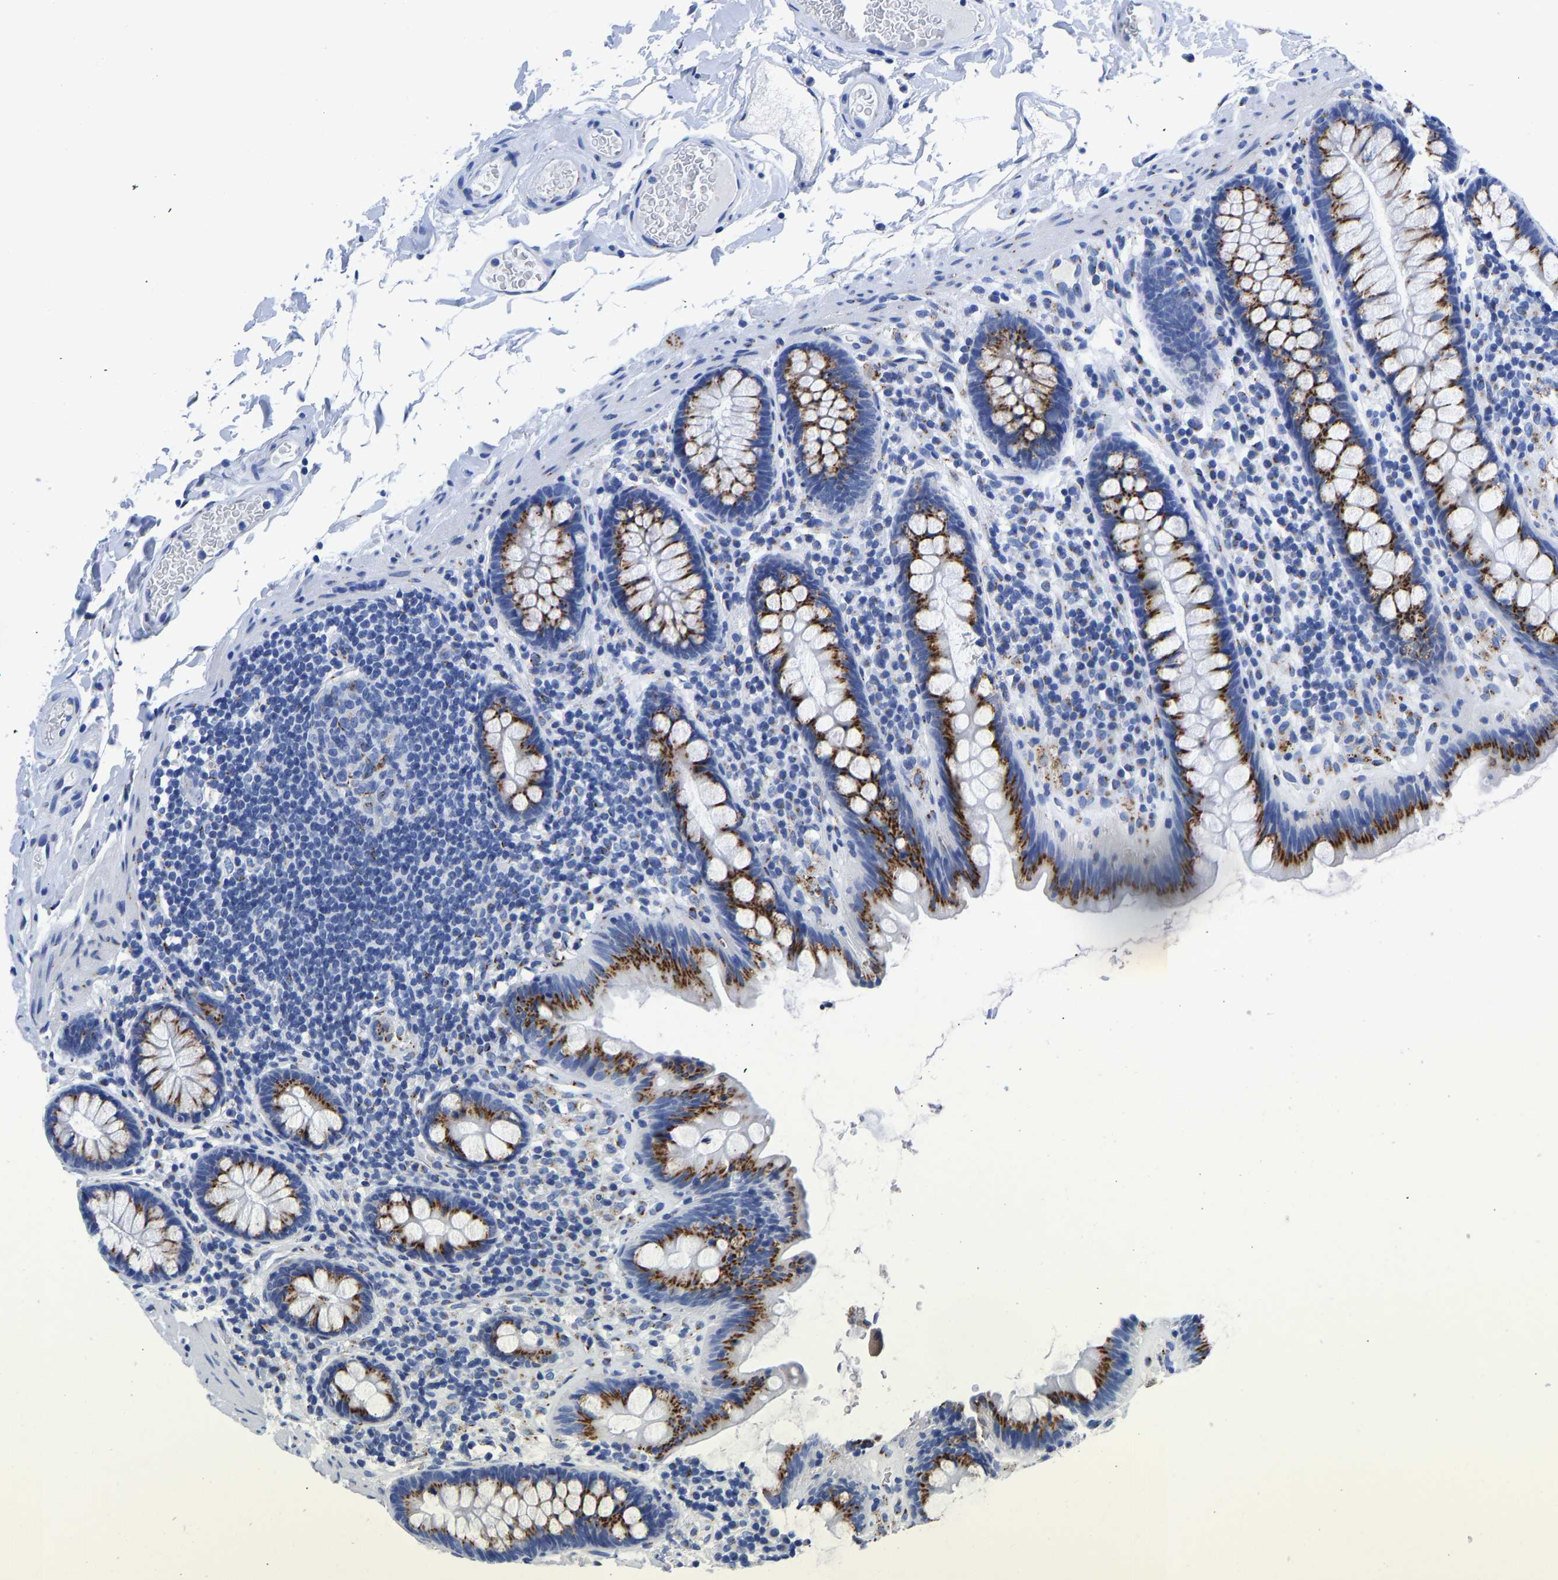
{"staining": {"intensity": "negative", "quantity": "none", "location": "none"}, "tissue": "colon", "cell_type": "Endothelial cells", "image_type": "normal", "snomed": [{"axis": "morphology", "description": "Normal tissue, NOS"}, {"axis": "topography", "description": "Colon"}], "caption": "Endothelial cells are negative for protein expression in normal human colon. (DAB immunohistochemistry (IHC), high magnification).", "gene": "TMEM87A", "patient": {"sex": "female", "age": 80}}